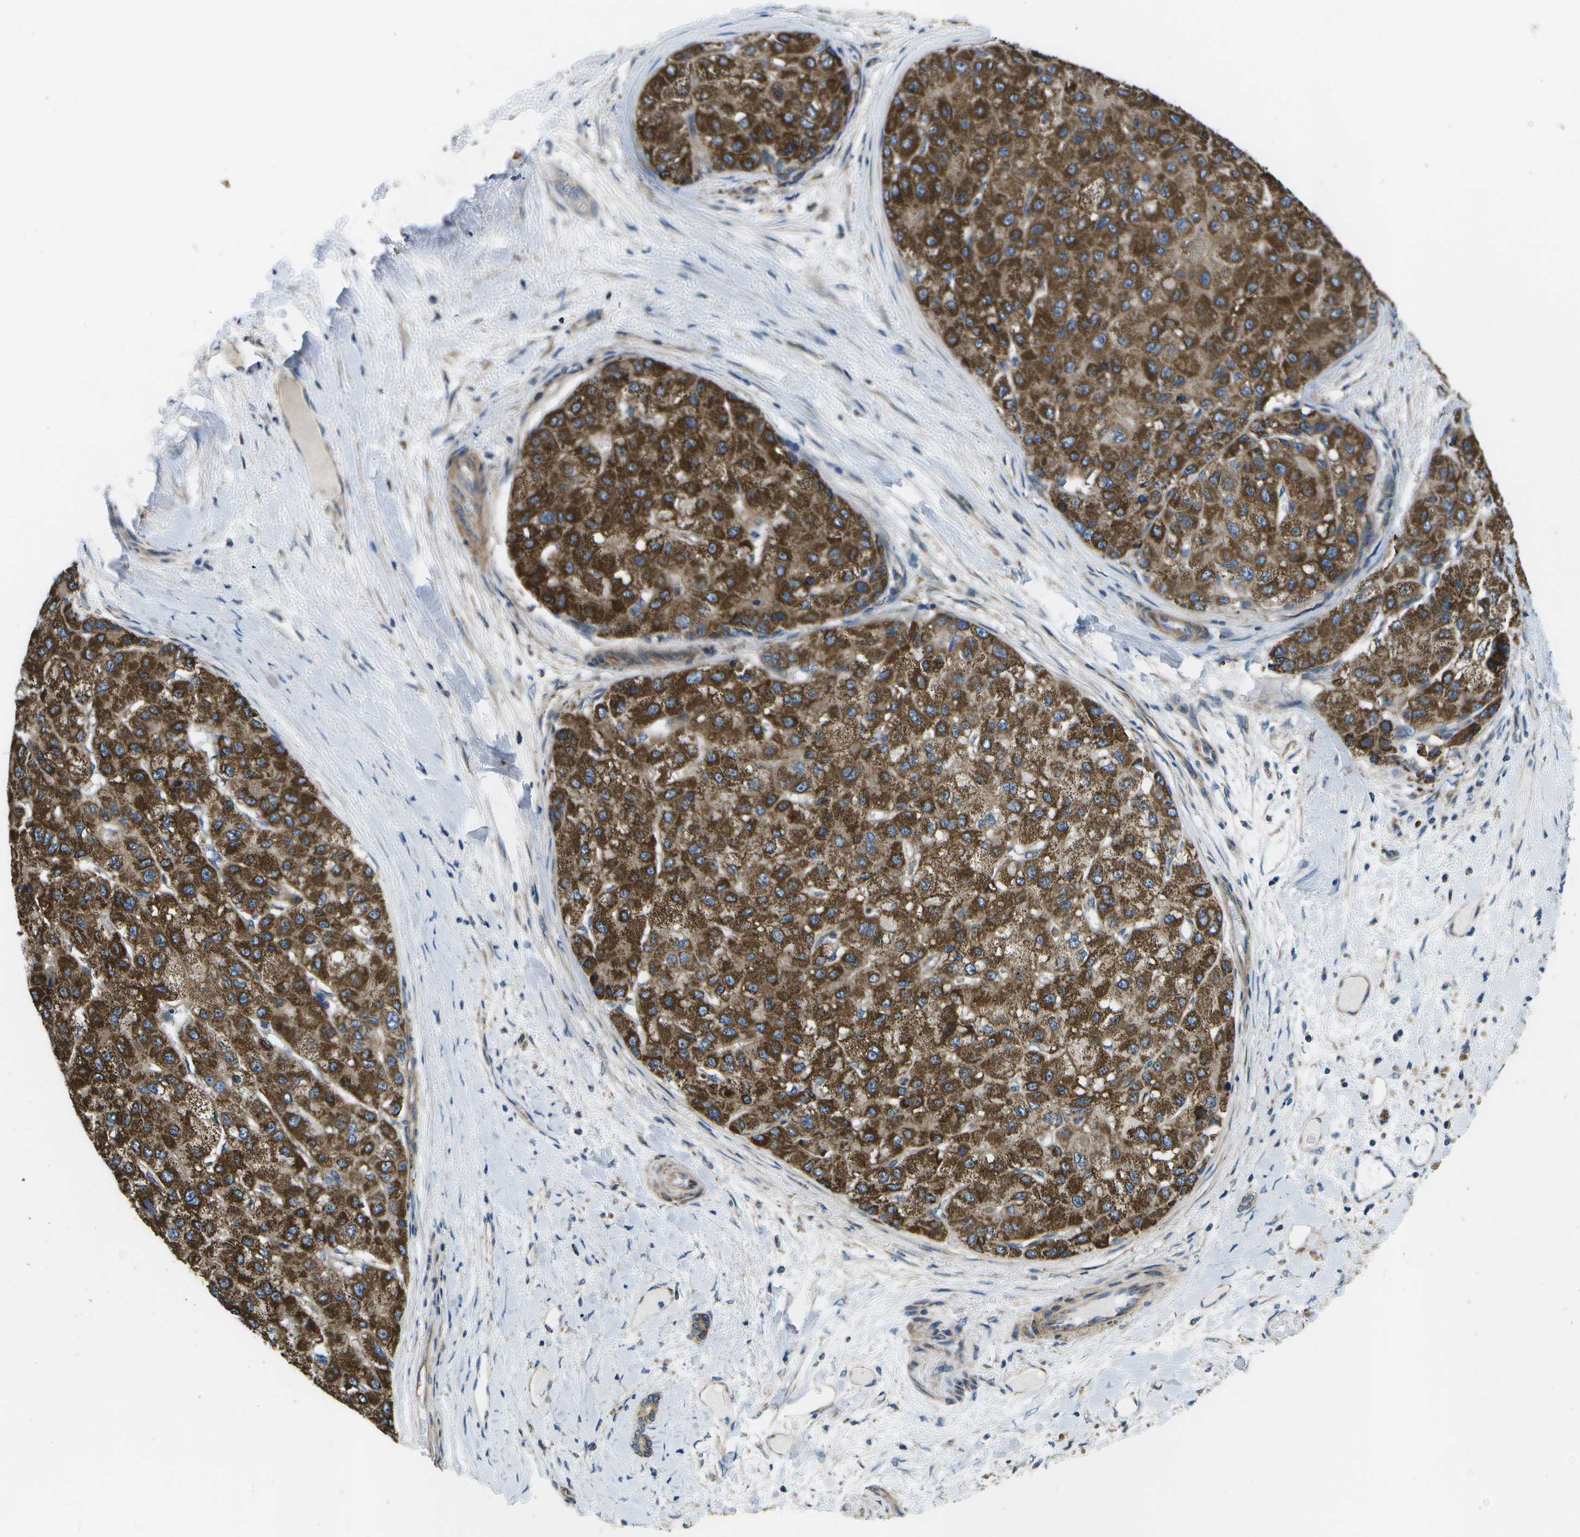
{"staining": {"intensity": "strong", "quantity": ">75%", "location": "cytoplasmic/membranous"}, "tissue": "liver cancer", "cell_type": "Tumor cells", "image_type": "cancer", "snomed": [{"axis": "morphology", "description": "Carcinoma, Hepatocellular, NOS"}, {"axis": "topography", "description": "Liver"}], "caption": "Hepatocellular carcinoma (liver) tissue demonstrates strong cytoplasmic/membranous expression in approximately >75% of tumor cells, visualized by immunohistochemistry.", "gene": "MVK", "patient": {"sex": "male", "age": 80}}